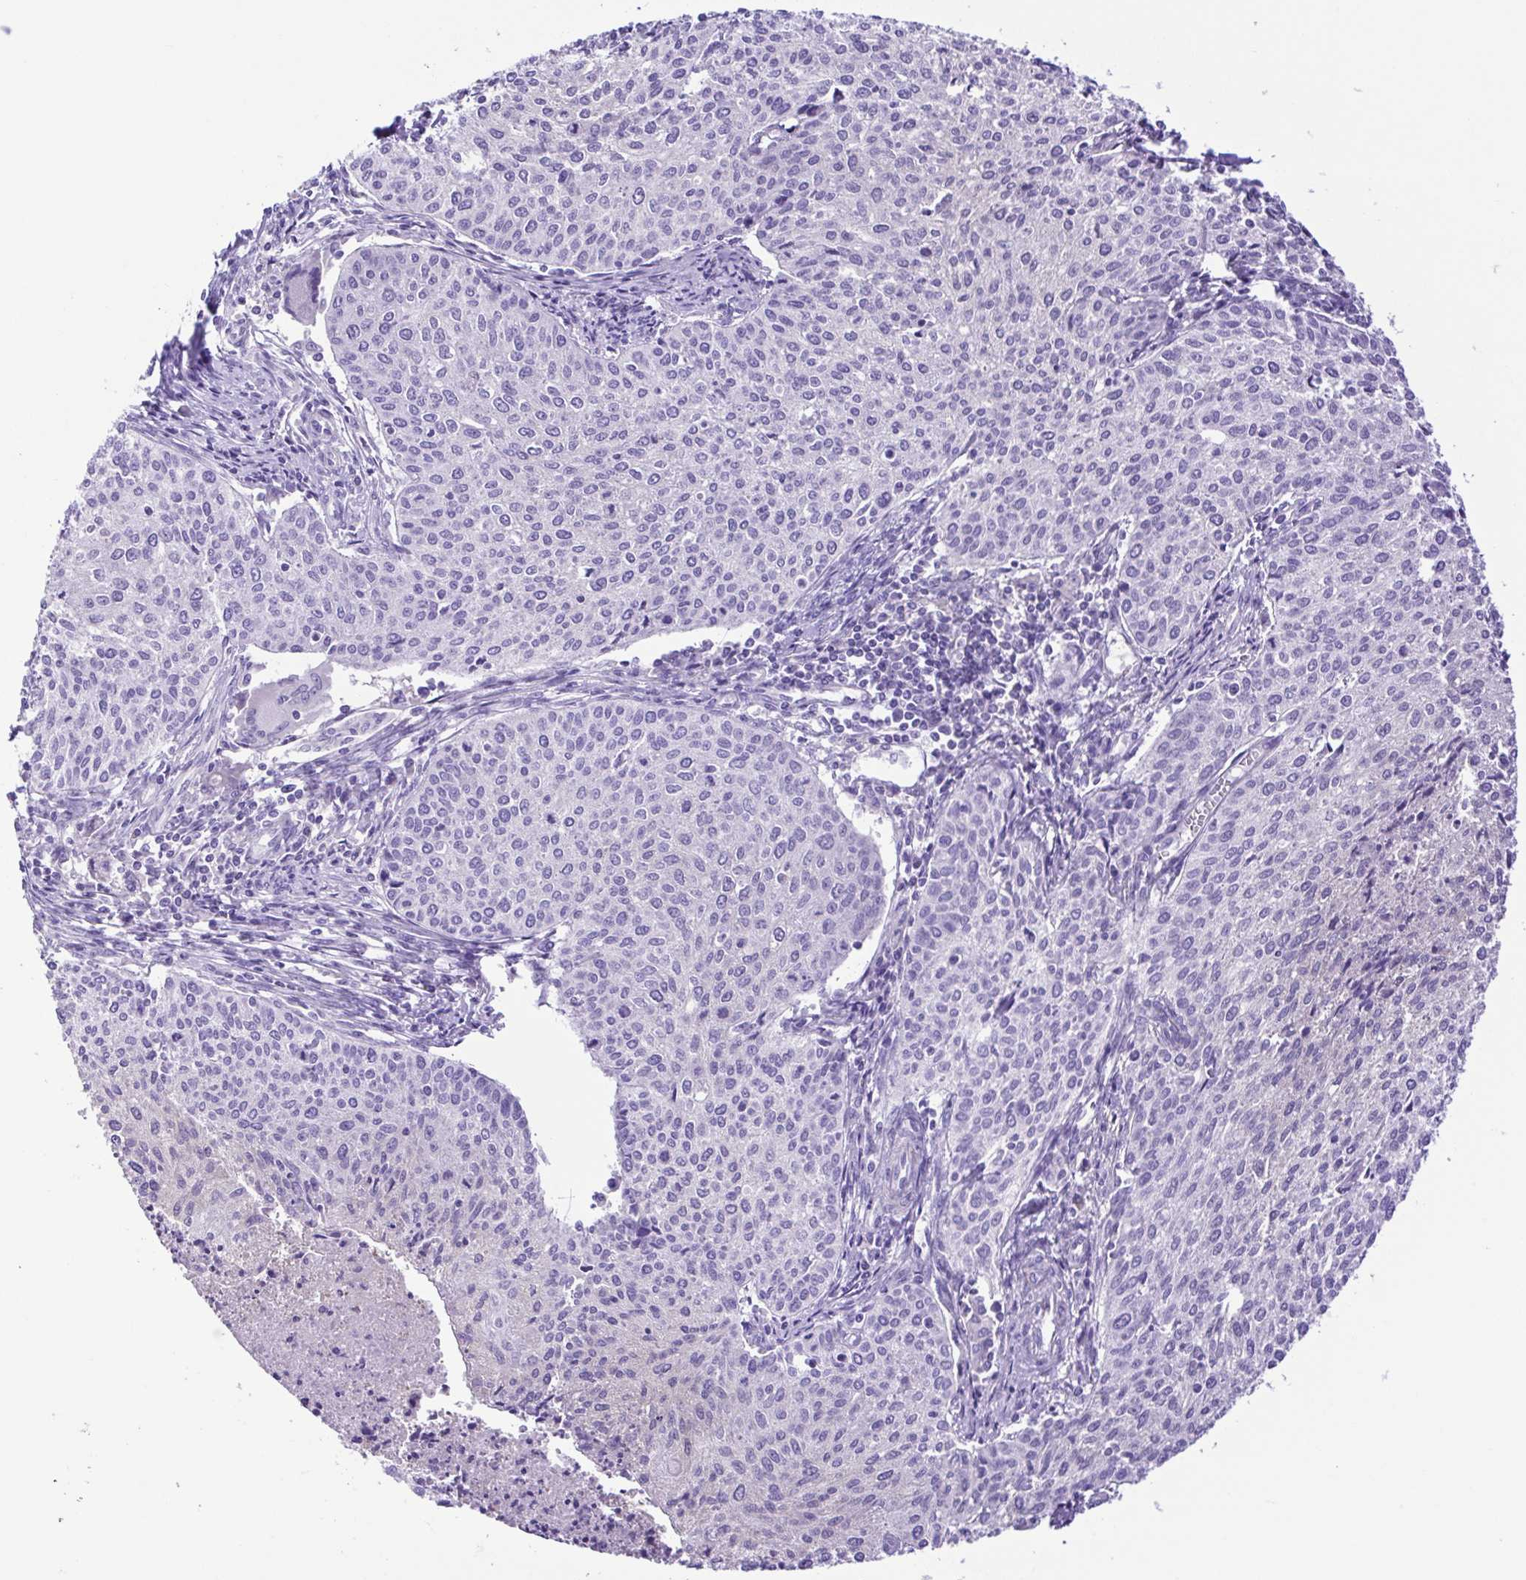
{"staining": {"intensity": "negative", "quantity": "none", "location": "none"}, "tissue": "cervical cancer", "cell_type": "Tumor cells", "image_type": "cancer", "snomed": [{"axis": "morphology", "description": "Squamous cell carcinoma, NOS"}, {"axis": "topography", "description": "Cervix"}], "caption": "A histopathology image of human cervical cancer is negative for staining in tumor cells.", "gene": "SYT1", "patient": {"sex": "female", "age": 38}}